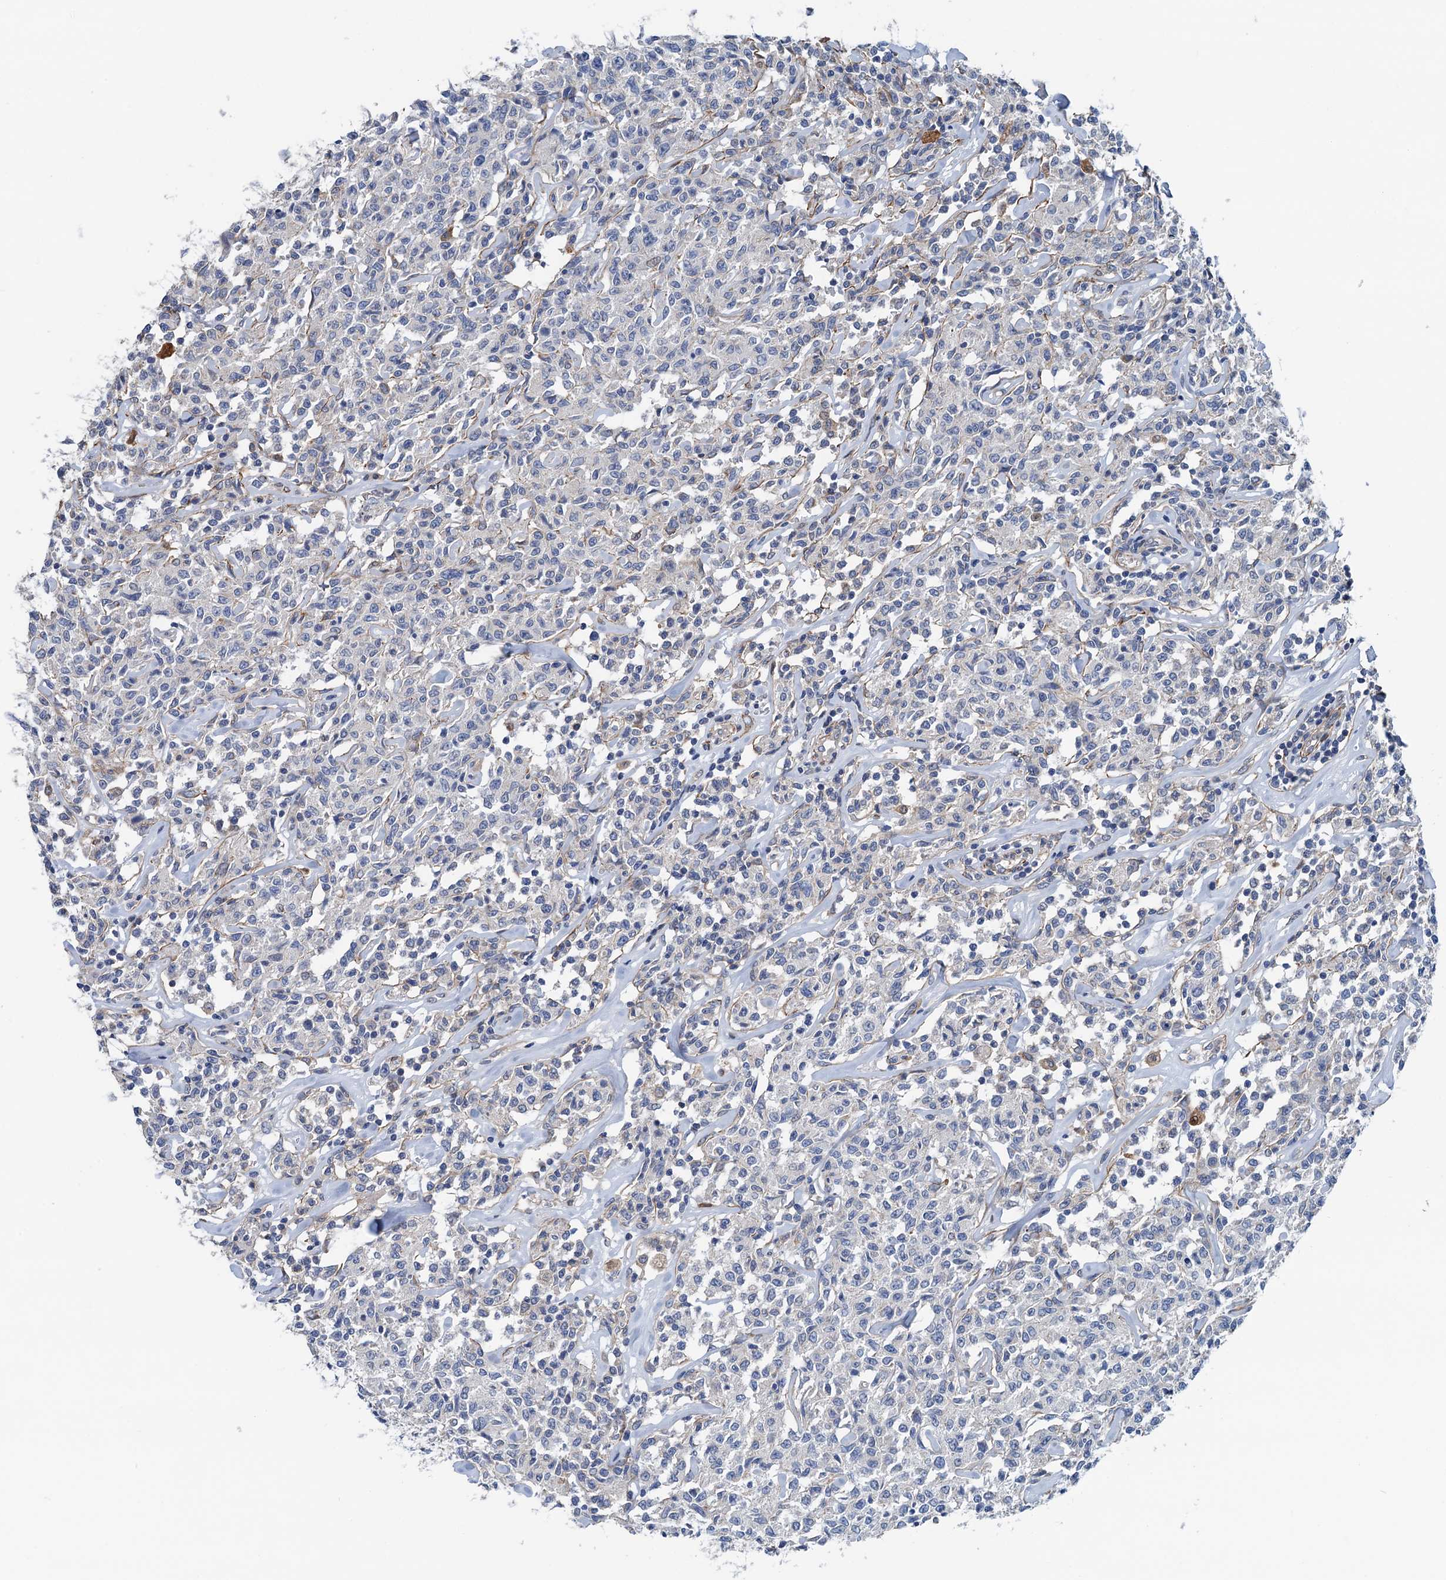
{"staining": {"intensity": "negative", "quantity": "none", "location": "none"}, "tissue": "lymphoma", "cell_type": "Tumor cells", "image_type": "cancer", "snomed": [{"axis": "morphology", "description": "Malignant lymphoma, non-Hodgkin's type, Low grade"}, {"axis": "topography", "description": "Small intestine"}], "caption": "Photomicrograph shows no protein staining in tumor cells of lymphoma tissue. The staining was performed using DAB to visualize the protein expression in brown, while the nuclei were stained in blue with hematoxylin (Magnification: 20x).", "gene": "CSTPP1", "patient": {"sex": "female", "age": 59}}